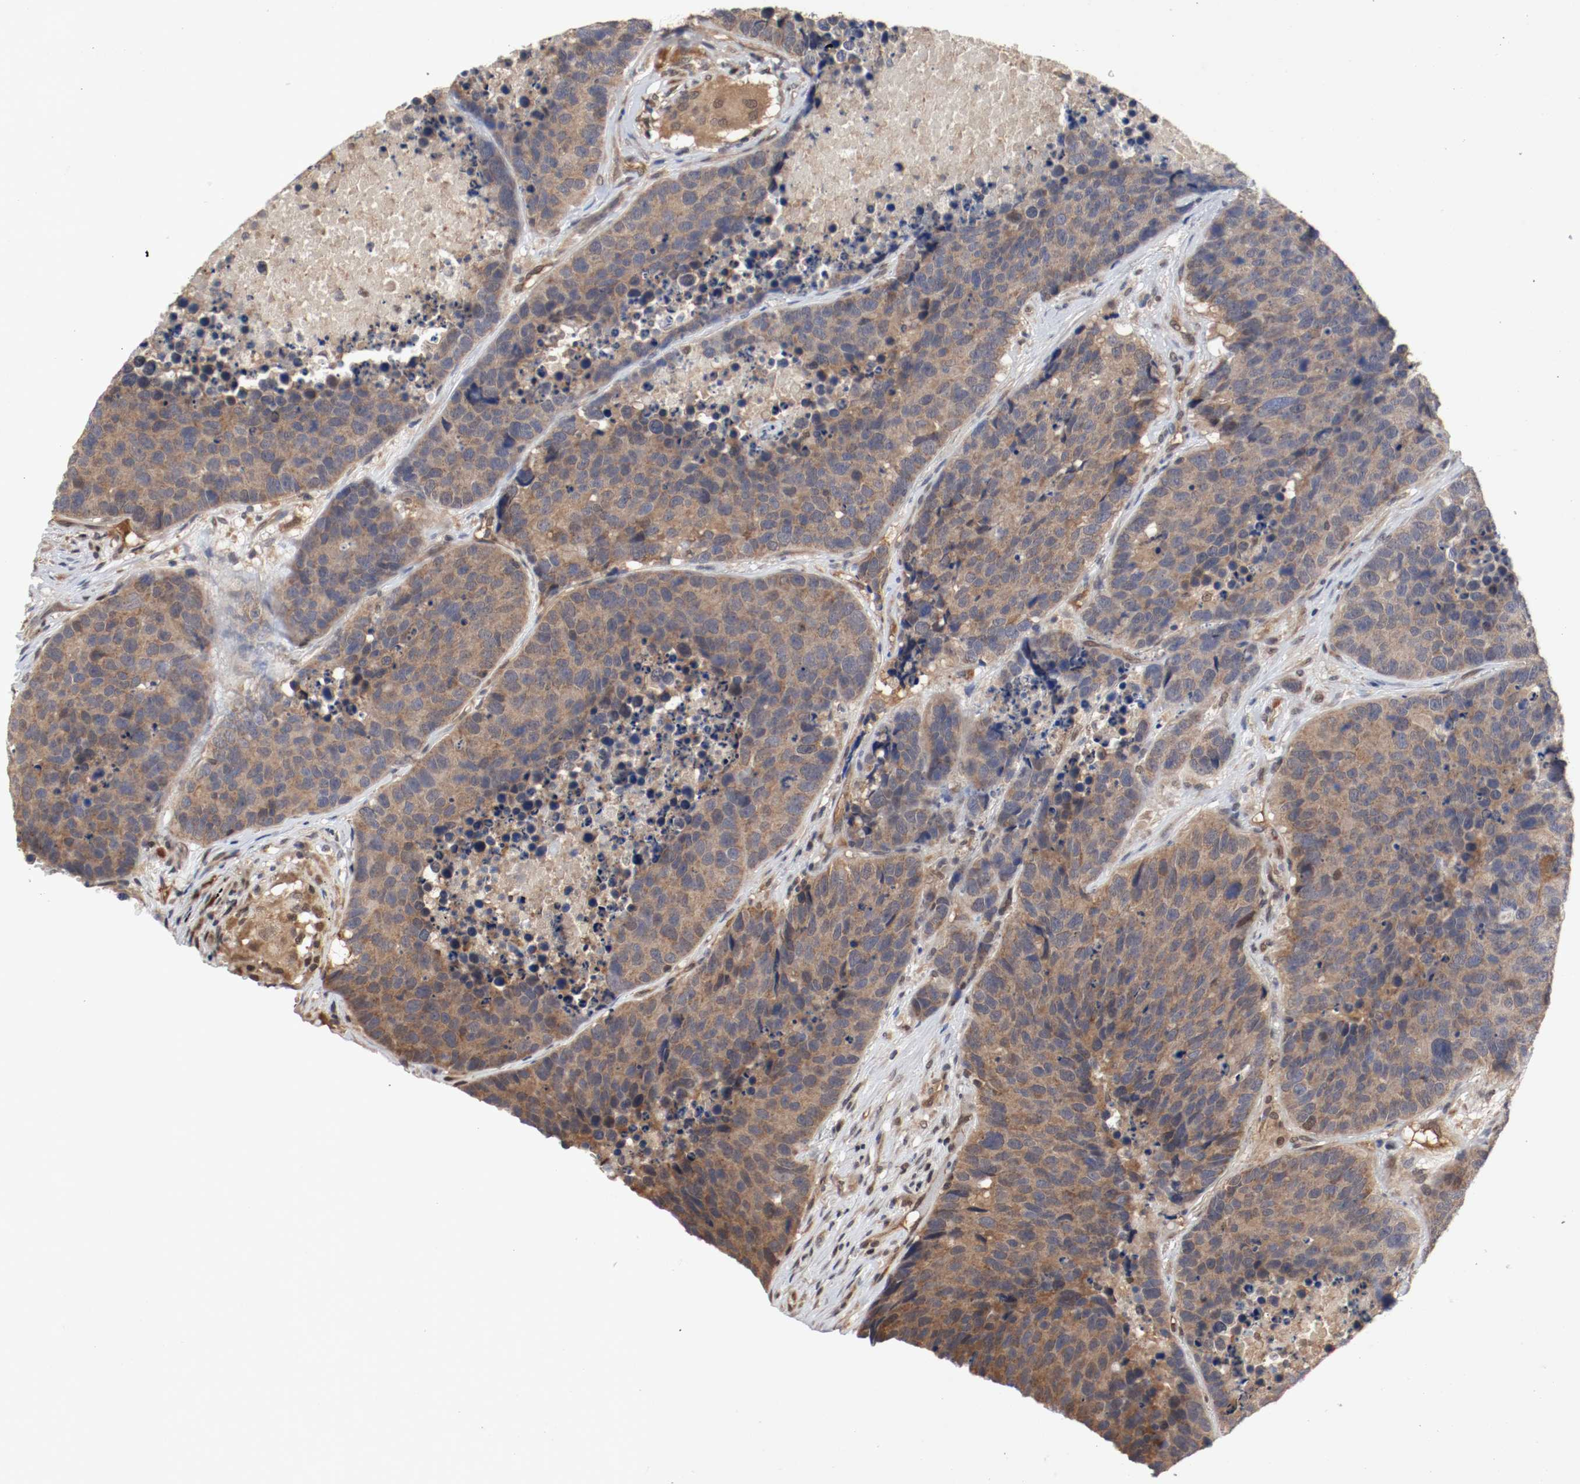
{"staining": {"intensity": "moderate", "quantity": ">75%", "location": "cytoplasmic/membranous"}, "tissue": "carcinoid", "cell_type": "Tumor cells", "image_type": "cancer", "snomed": [{"axis": "morphology", "description": "Carcinoid, malignant, NOS"}, {"axis": "topography", "description": "Lung"}], "caption": "This is a micrograph of IHC staining of carcinoid, which shows moderate positivity in the cytoplasmic/membranous of tumor cells.", "gene": "AFG3L2", "patient": {"sex": "male", "age": 60}}